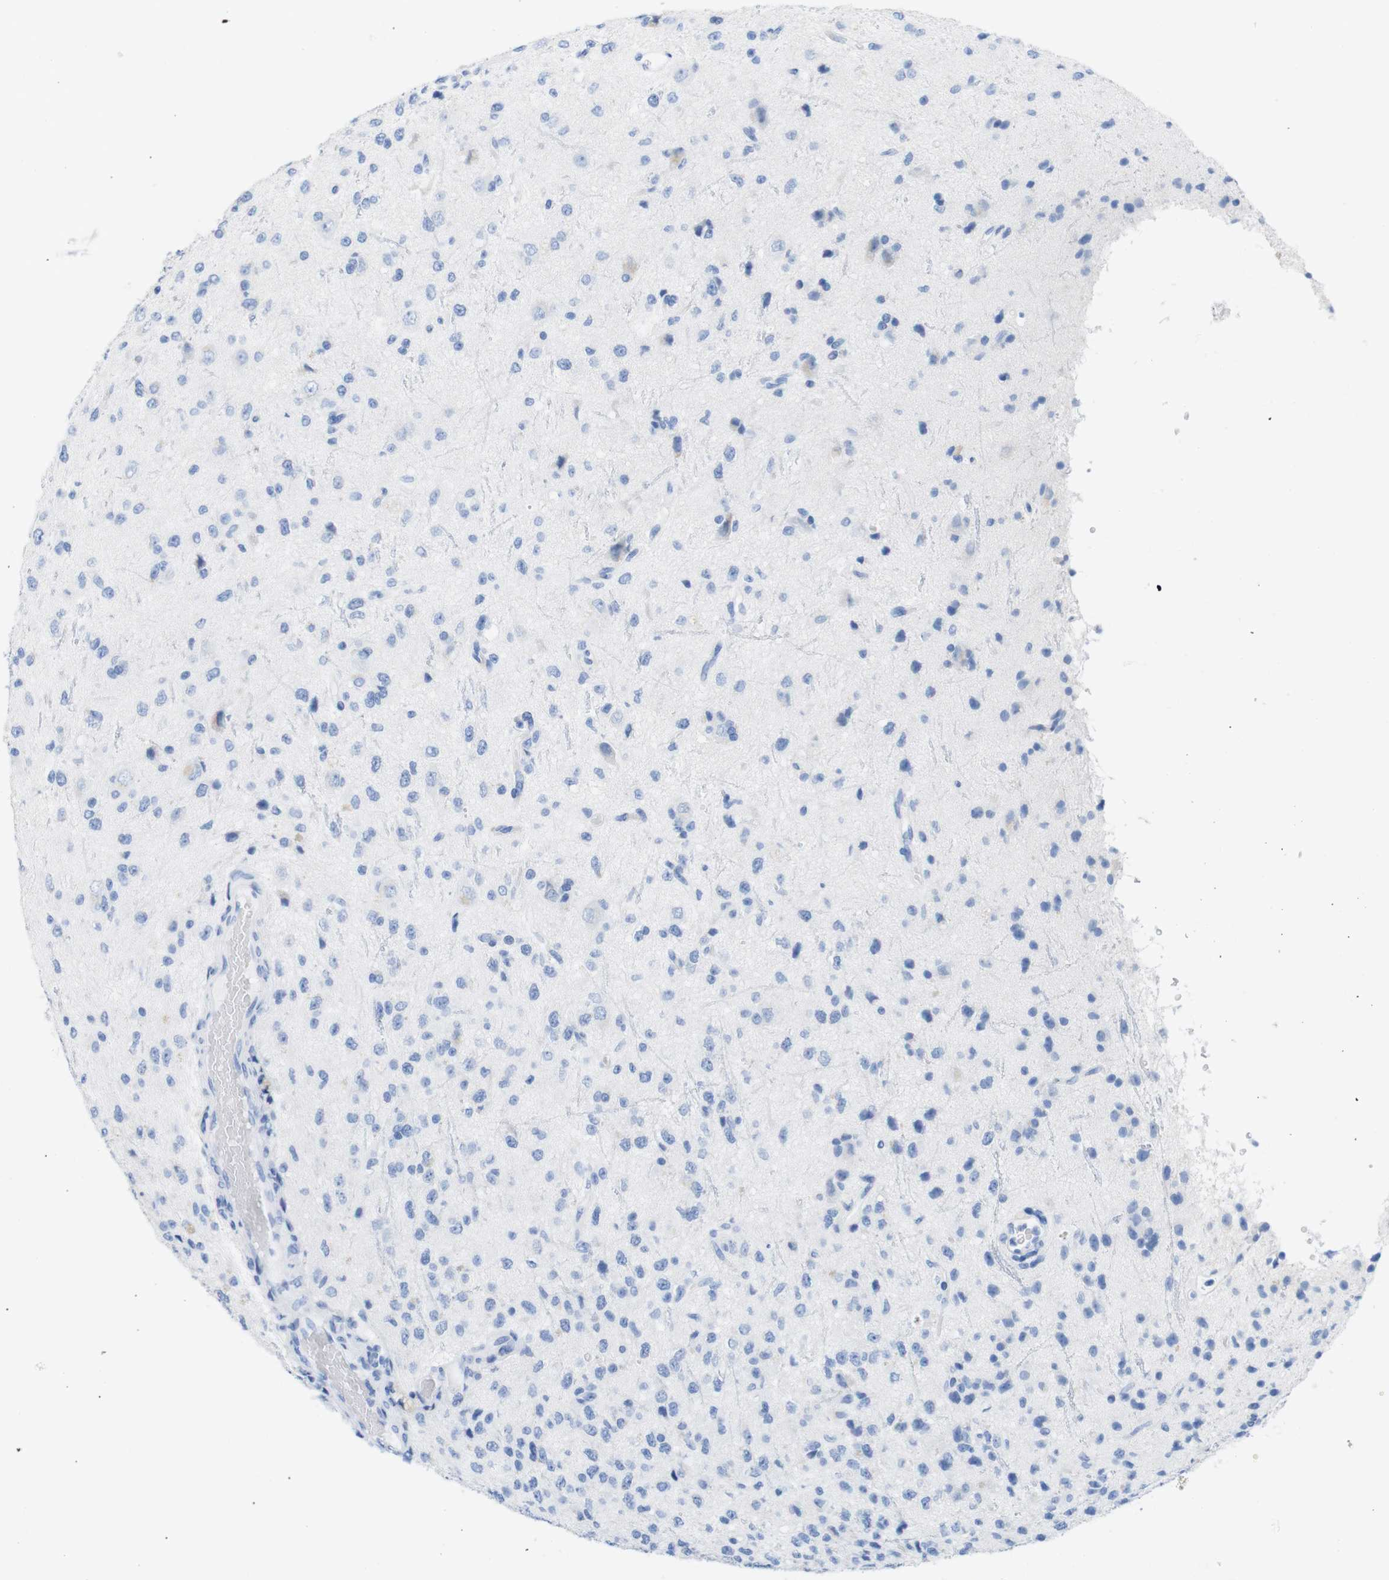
{"staining": {"intensity": "negative", "quantity": "none", "location": "none"}, "tissue": "glioma", "cell_type": "Tumor cells", "image_type": "cancer", "snomed": [{"axis": "morphology", "description": "Glioma, malignant, High grade"}, {"axis": "topography", "description": "pancreas cauda"}], "caption": "Image shows no protein expression in tumor cells of malignant high-grade glioma tissue.", "gene": "LAG3", "patient": {"sex": "male", "age": 60}}